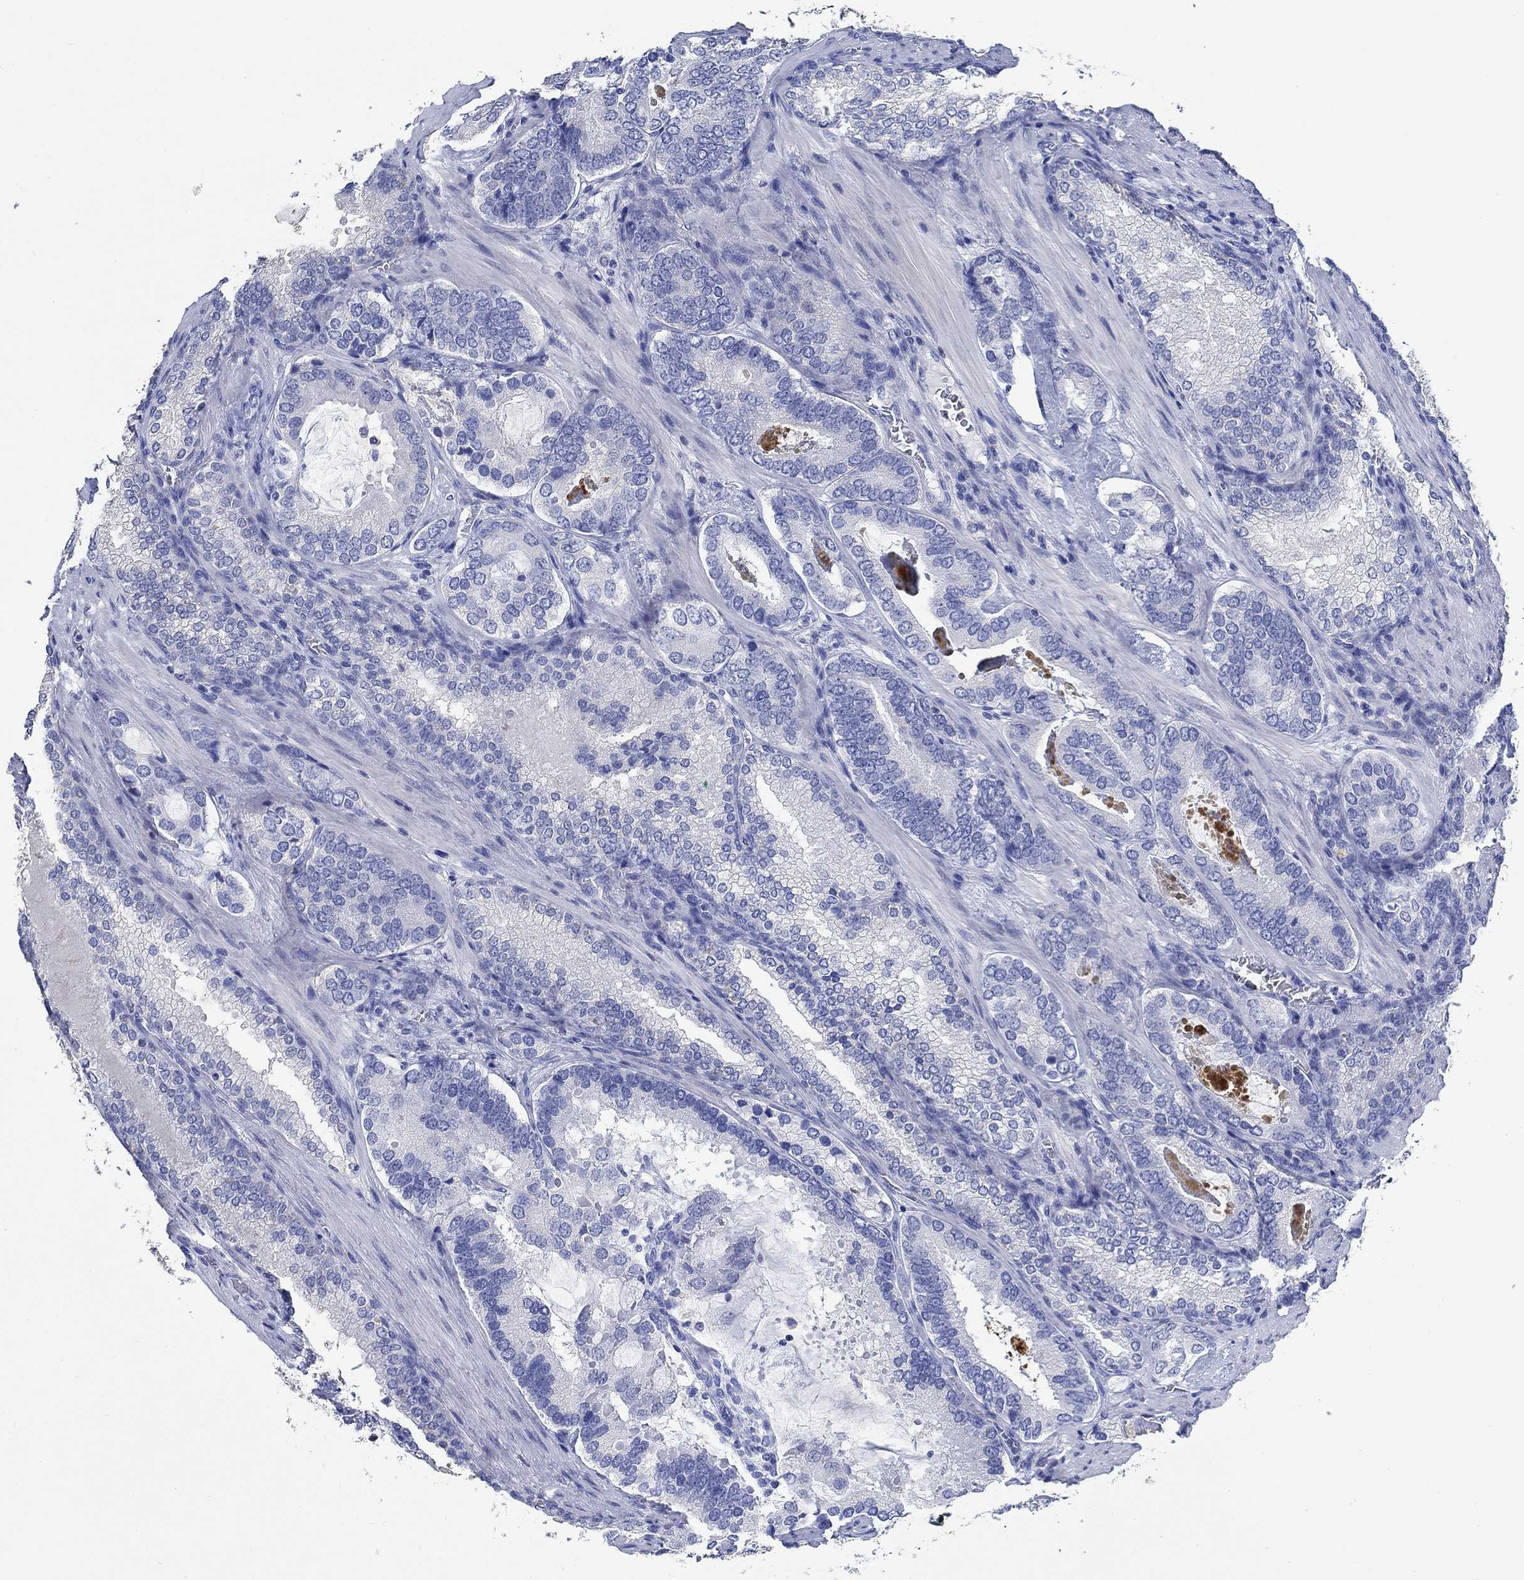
{"staining": {"intensity": "negative", "quantity": "none", "location": "none"}, "tissue": "prostate cancer", "cell_type": "Tumor cells", "image_type": "cancer", "snomed": [{"axis": "morphology", "description": "Adenocarcinoma, Low grade"}, {"axis": "topography", "description": "Prostate"}], "caption": "A micrograph of prostate low-grade adenocarcinoma stained for a protein reveals no brown staining in tumor cells. The staining was performed using DAB (3,3'-diaminobenzidine) to visualize the protein expression in brown, while the nuclei were stained in blue with hematoxylin (Magnification: 20x).", "gene": "PPP1R17", "patient": {"sex": "male", "age": 60}}